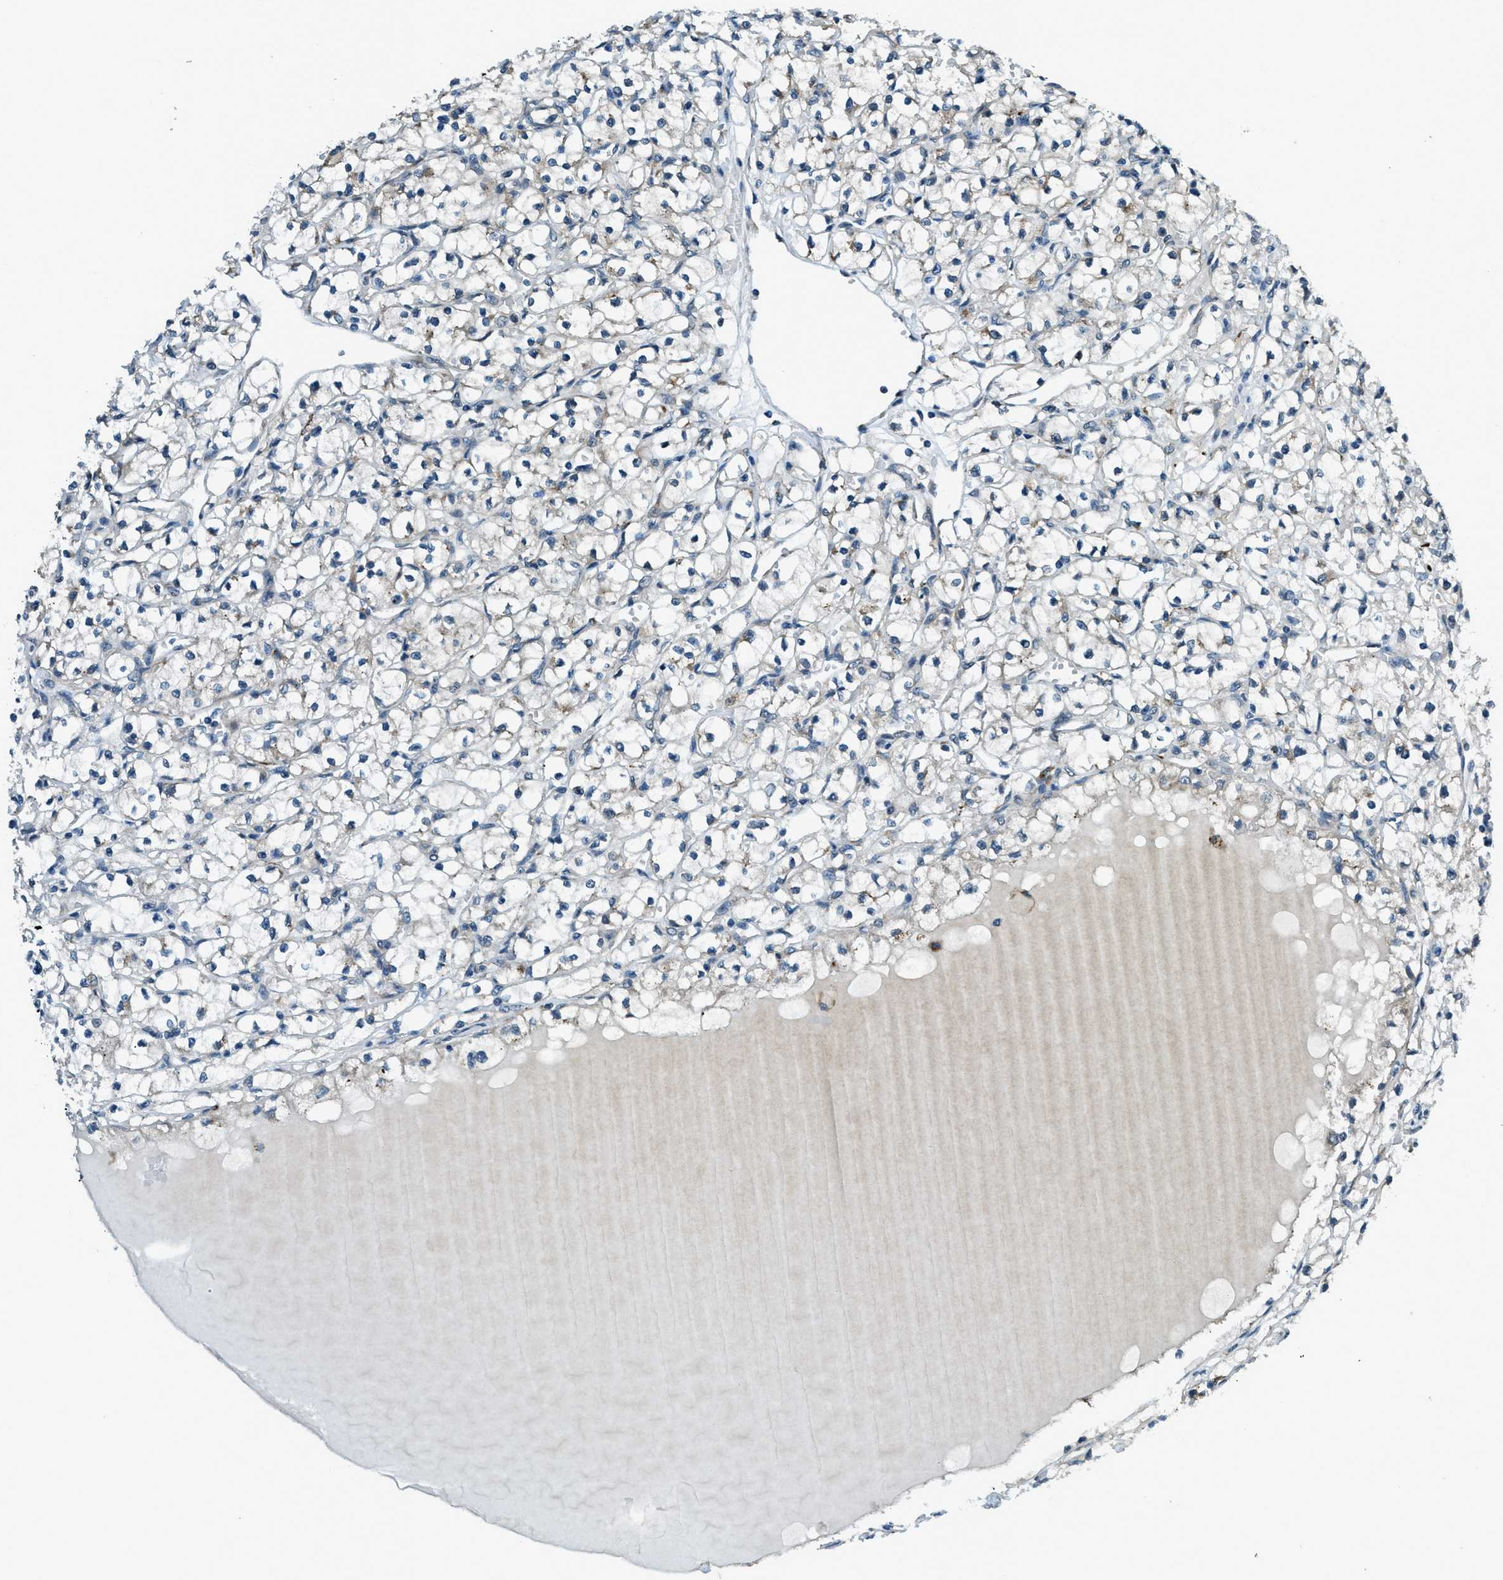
{"staining": {"intensity": "negative", "quantity": "none", "location": "none"}, "tissue": "renal cancer", "cell_type": "Tumor cells", "image_type": "cancer", "snomed": [{"axis": "morphology", "description": "Adenocarcinoma, NOS"}, {"axis": "topography", "description": "Kidney"}], "caption": "Tumor cells are negative for brown protein staining in renal cancer (adenocarcinoma).", "gene": "GINM1", "patient": {"sex": "male", "age": 56}}